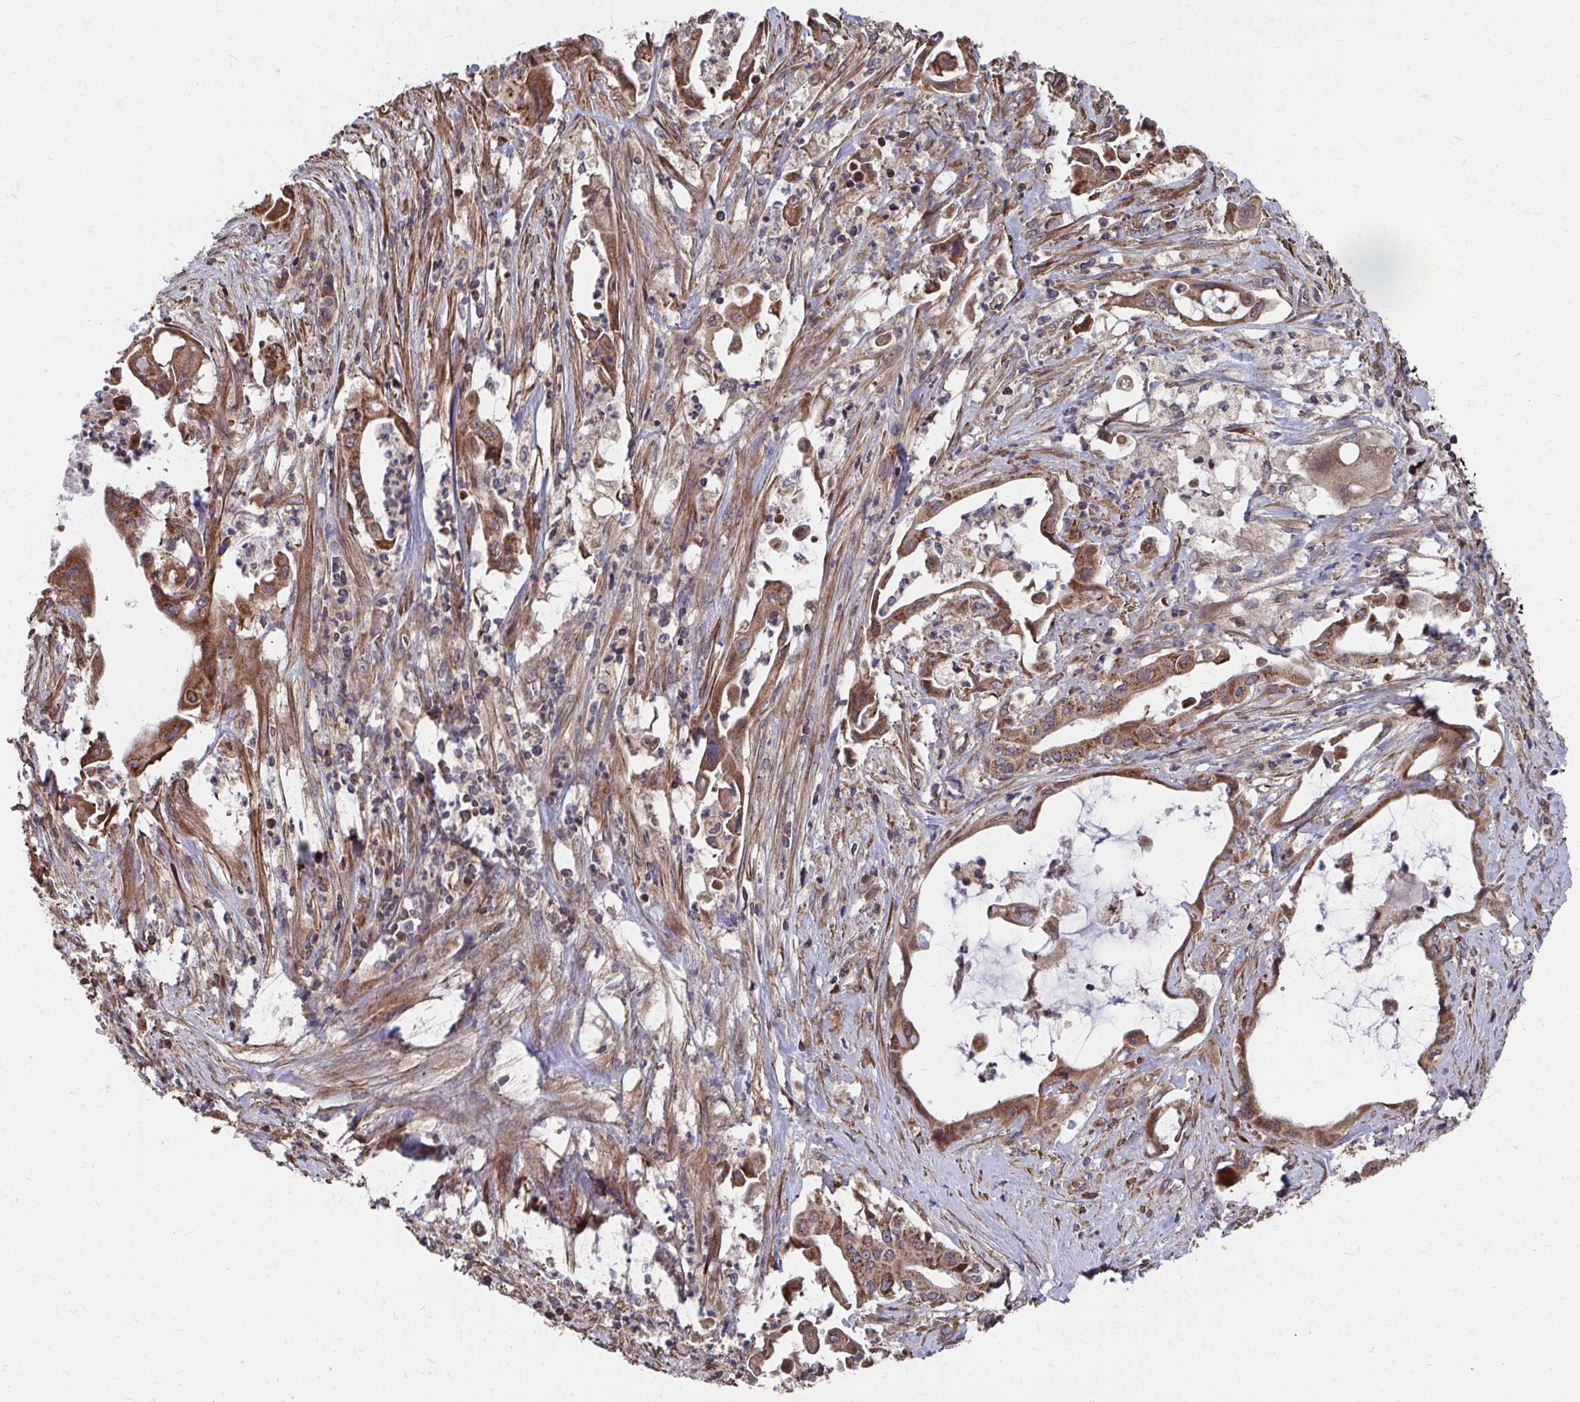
{"staining": {"intensity": "moderate", "quantity": ">75%", "location": "cytoplasmic/membranous"}, "tissue": "pancreatic cancer", "cell_type": "Tumor cells", "image_type": "cancer", "snomed": [{"axis": "morphology", "description": "Adenocarcinoma, NOS"}, {"axis": "topography", "description": "Pancreas"}], "caption": "High-power microscopy captured an IHC photomicrograph of pancreatic cancer, revealing moderate cytoplasmic/membranous staining in about >75% of tumor cells.", "gene": "FAM89A", "patient": {"sex": "female", "age": 77}}